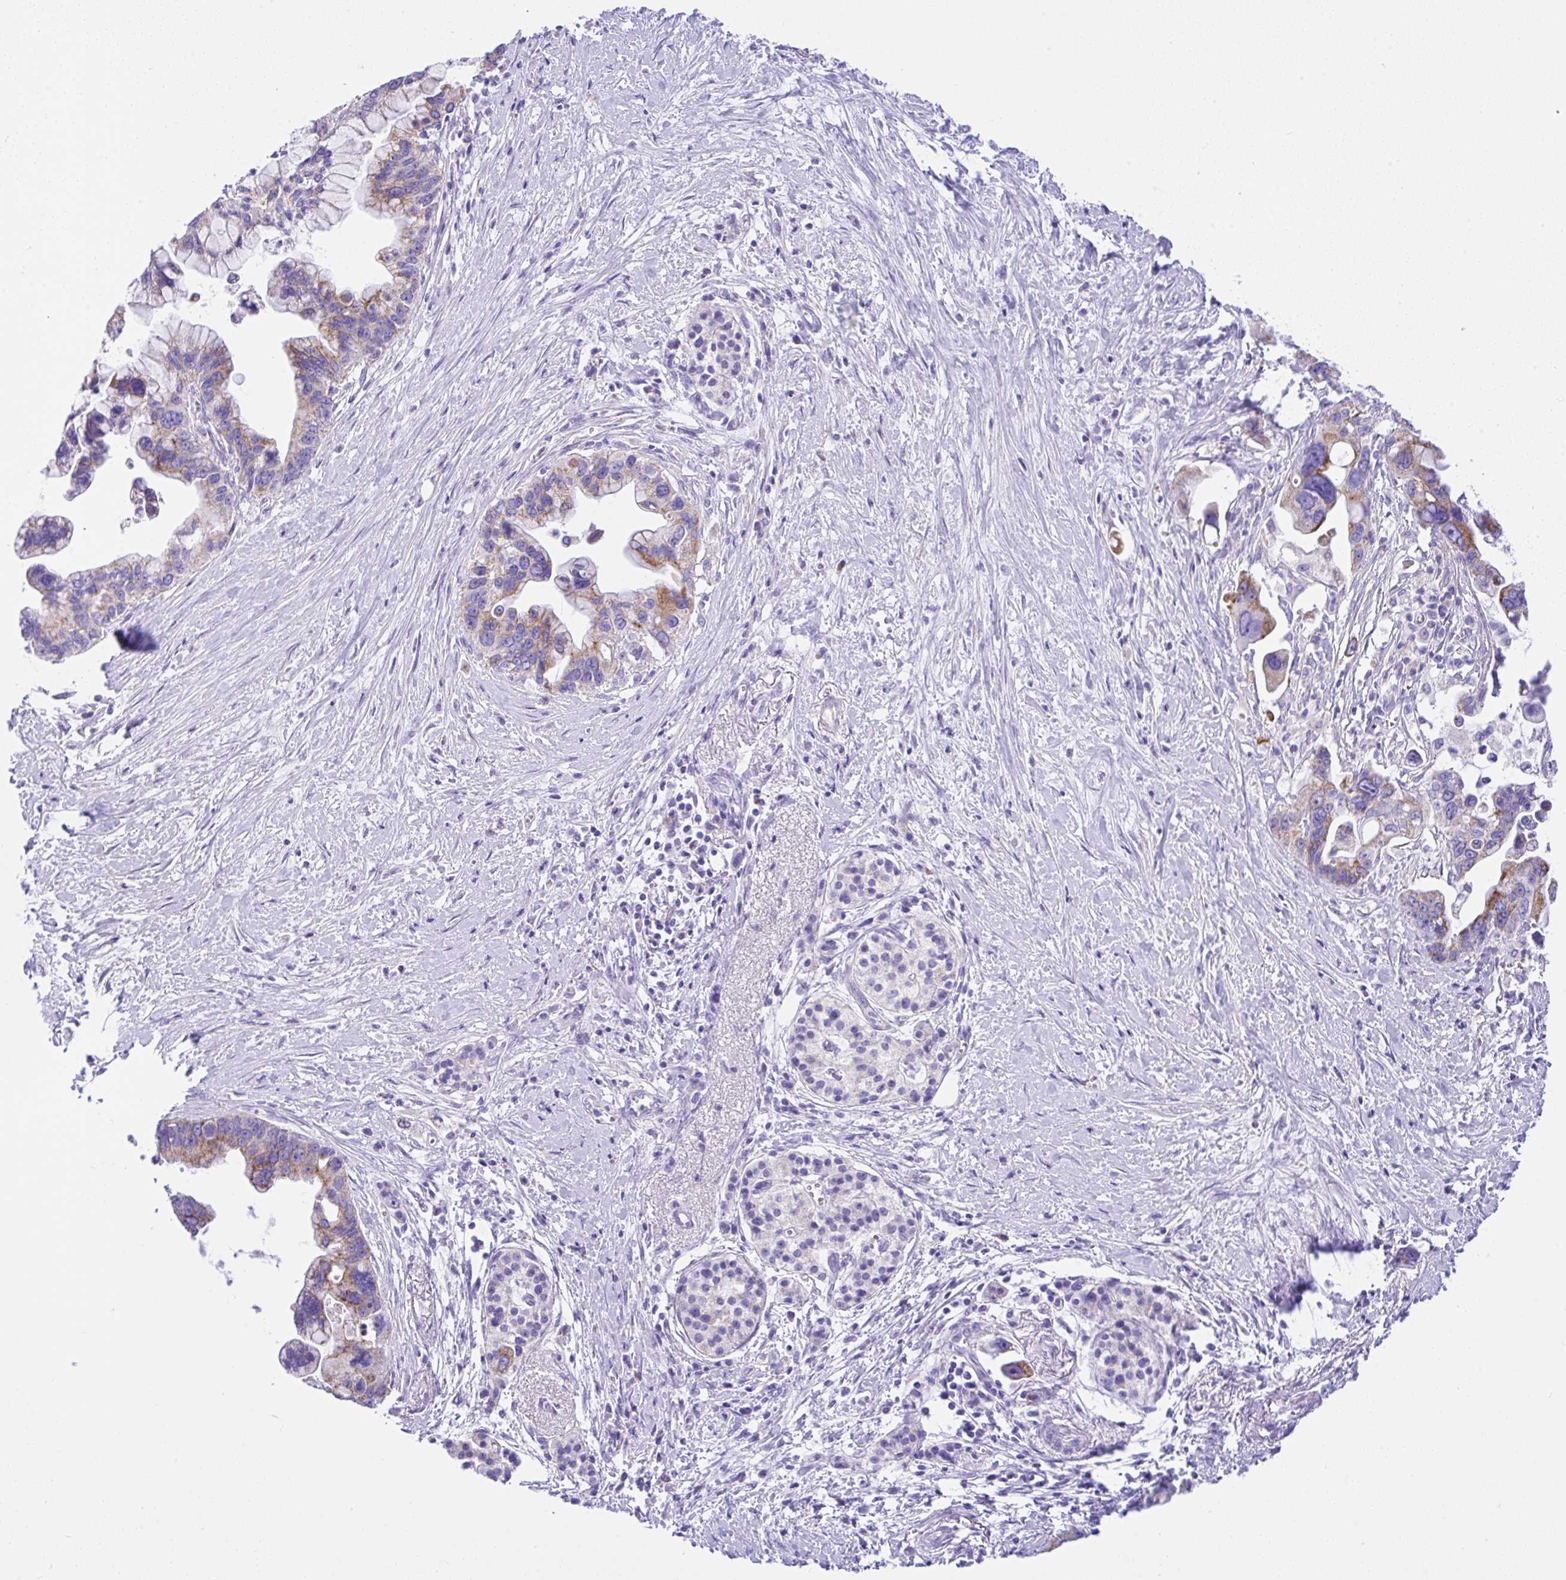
{"staining": {"intensity": "moderate", "quantity": "<25%", "location": "cytoplasmic/membranous"}, "tissue": "pancreatic cancer", "cell_type": "Tumor cells", "image_type": "cancer", "snomed": [{"axis": "morphology", "description": "Adenocarcinoma, NOS"}, {"axis": "topography", "description": "Pancreas"}], "caption": "This photomicrograph exhibits immunohistochemistry staining of human pancreatic cancer (adenocarcinoma), with low moderate cytoplasmic/membranous staining in approximately <25% of tumor cells.", "gene": "SLC13A1", "patient": {"sex": "female", "age": 83}}